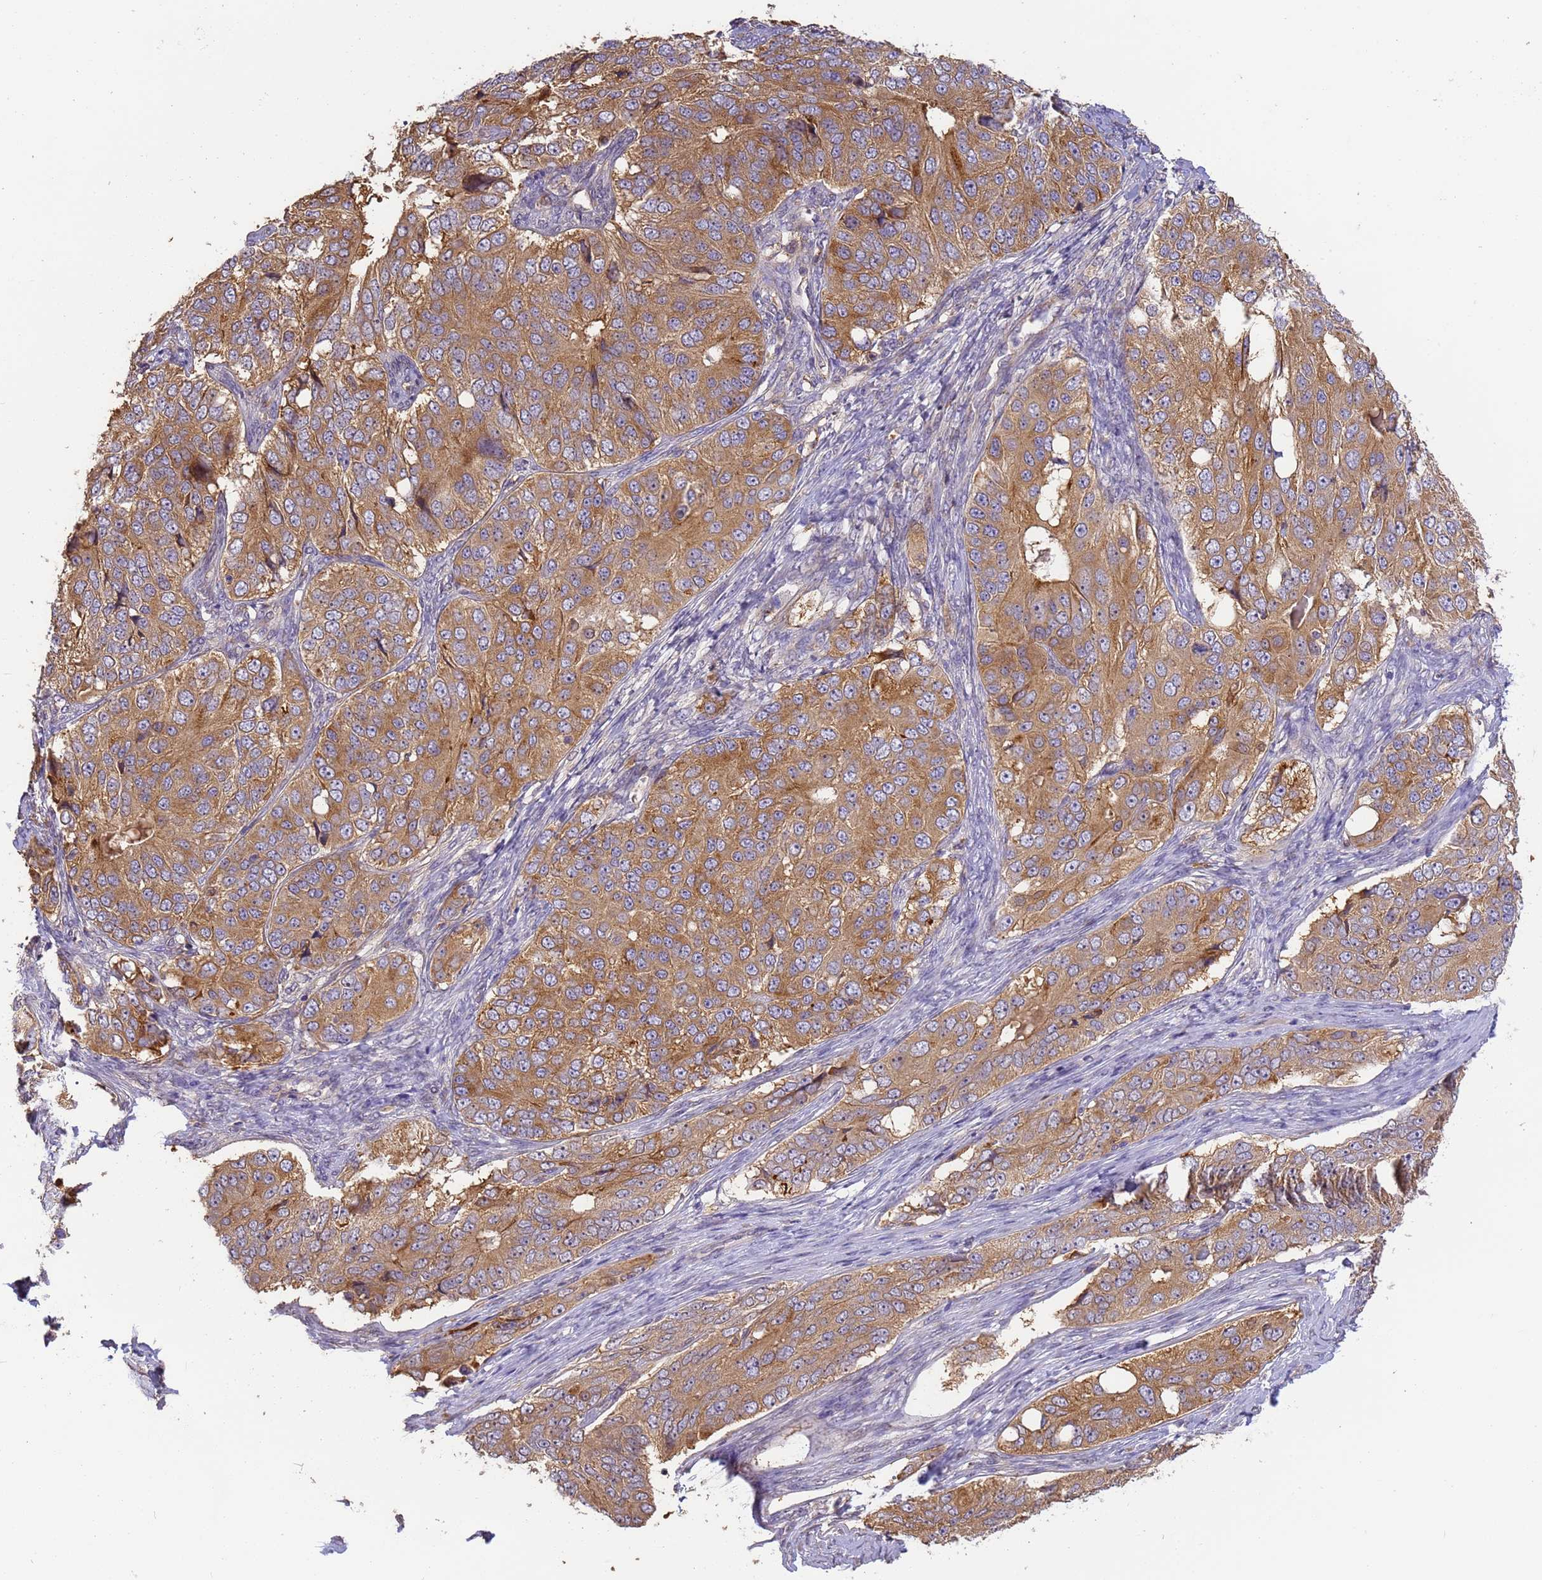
{"staining": {"intensity": "moderate", "quantity": ">75%", "location": "cytoplasmic/membranous"}, "tissue": "ovarian cancer", "cell_type": "Tumor cells", "image_type": "cancer", "snomed": [{"axis": "morphology", "description": "Carcinoma, endometroid"}, {"axis": "topography", "description": "Ovary"}], "caption": "Immunohistochemical staining of ovarian cancer reveals medium levels of moderate cytoplasmic/membranous protein positivity in approximately >75% of tumor cells.", "gene": "M6PR", "patient": {"sex": "female", "age": 51}}